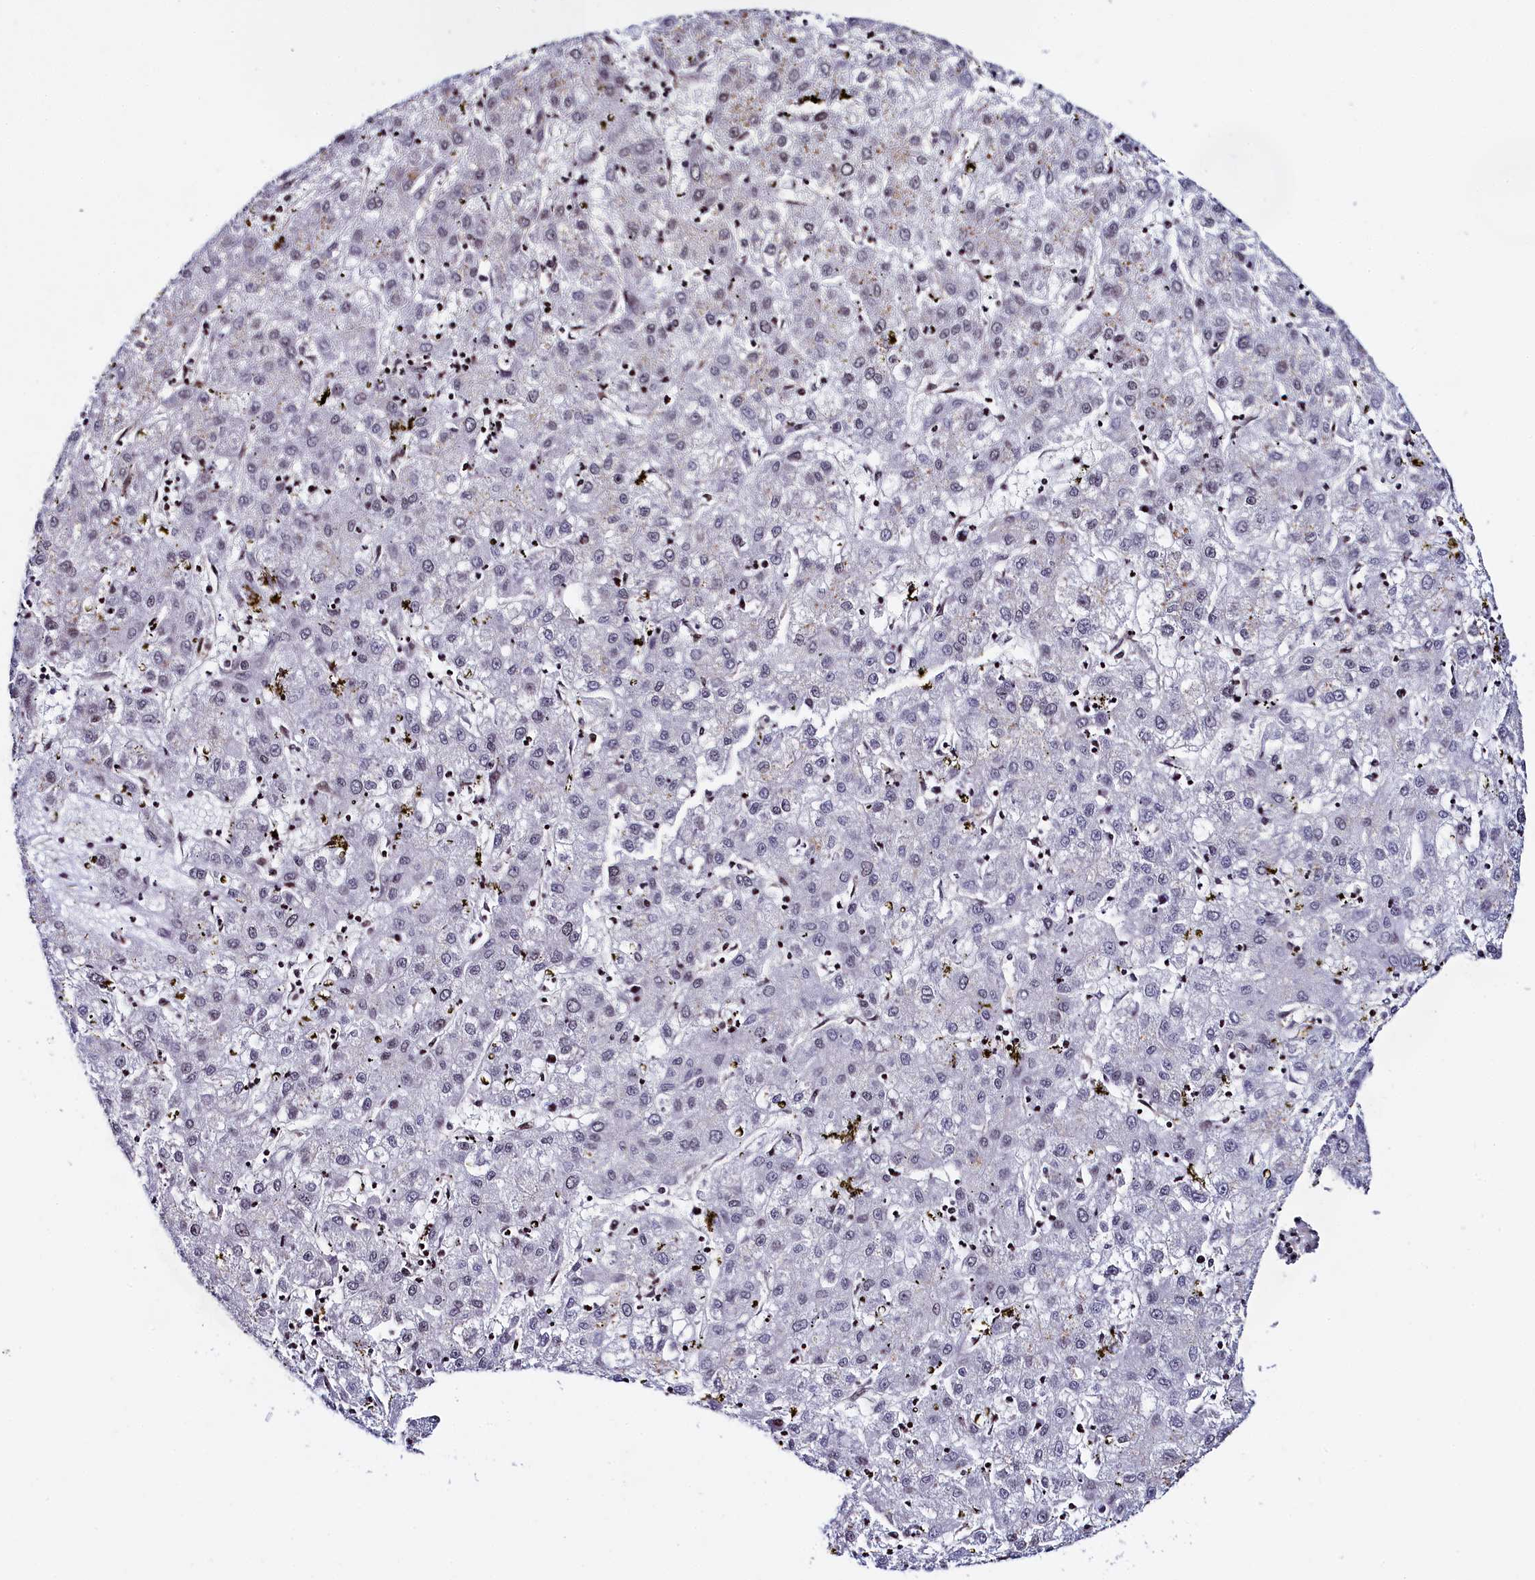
{"staining": {"intensity": "negative", "quantity": "none", "location": "none"}, "tissue": "liver cancer", "cell_type": "Tumor cells", "image_type": "cancer", "snomed": [{"axis": "morphology", "description": "Carcinoma, Hepatocellular, NOS"}, {"axis": "topography", "description": "Liver"}], "caption": "IHC image of human liver cancer stained for a protein (brown), which exhibits no staining in tumor cells.", "gene": "TGDS", "patient": {"sex": "male", "age": 72}}